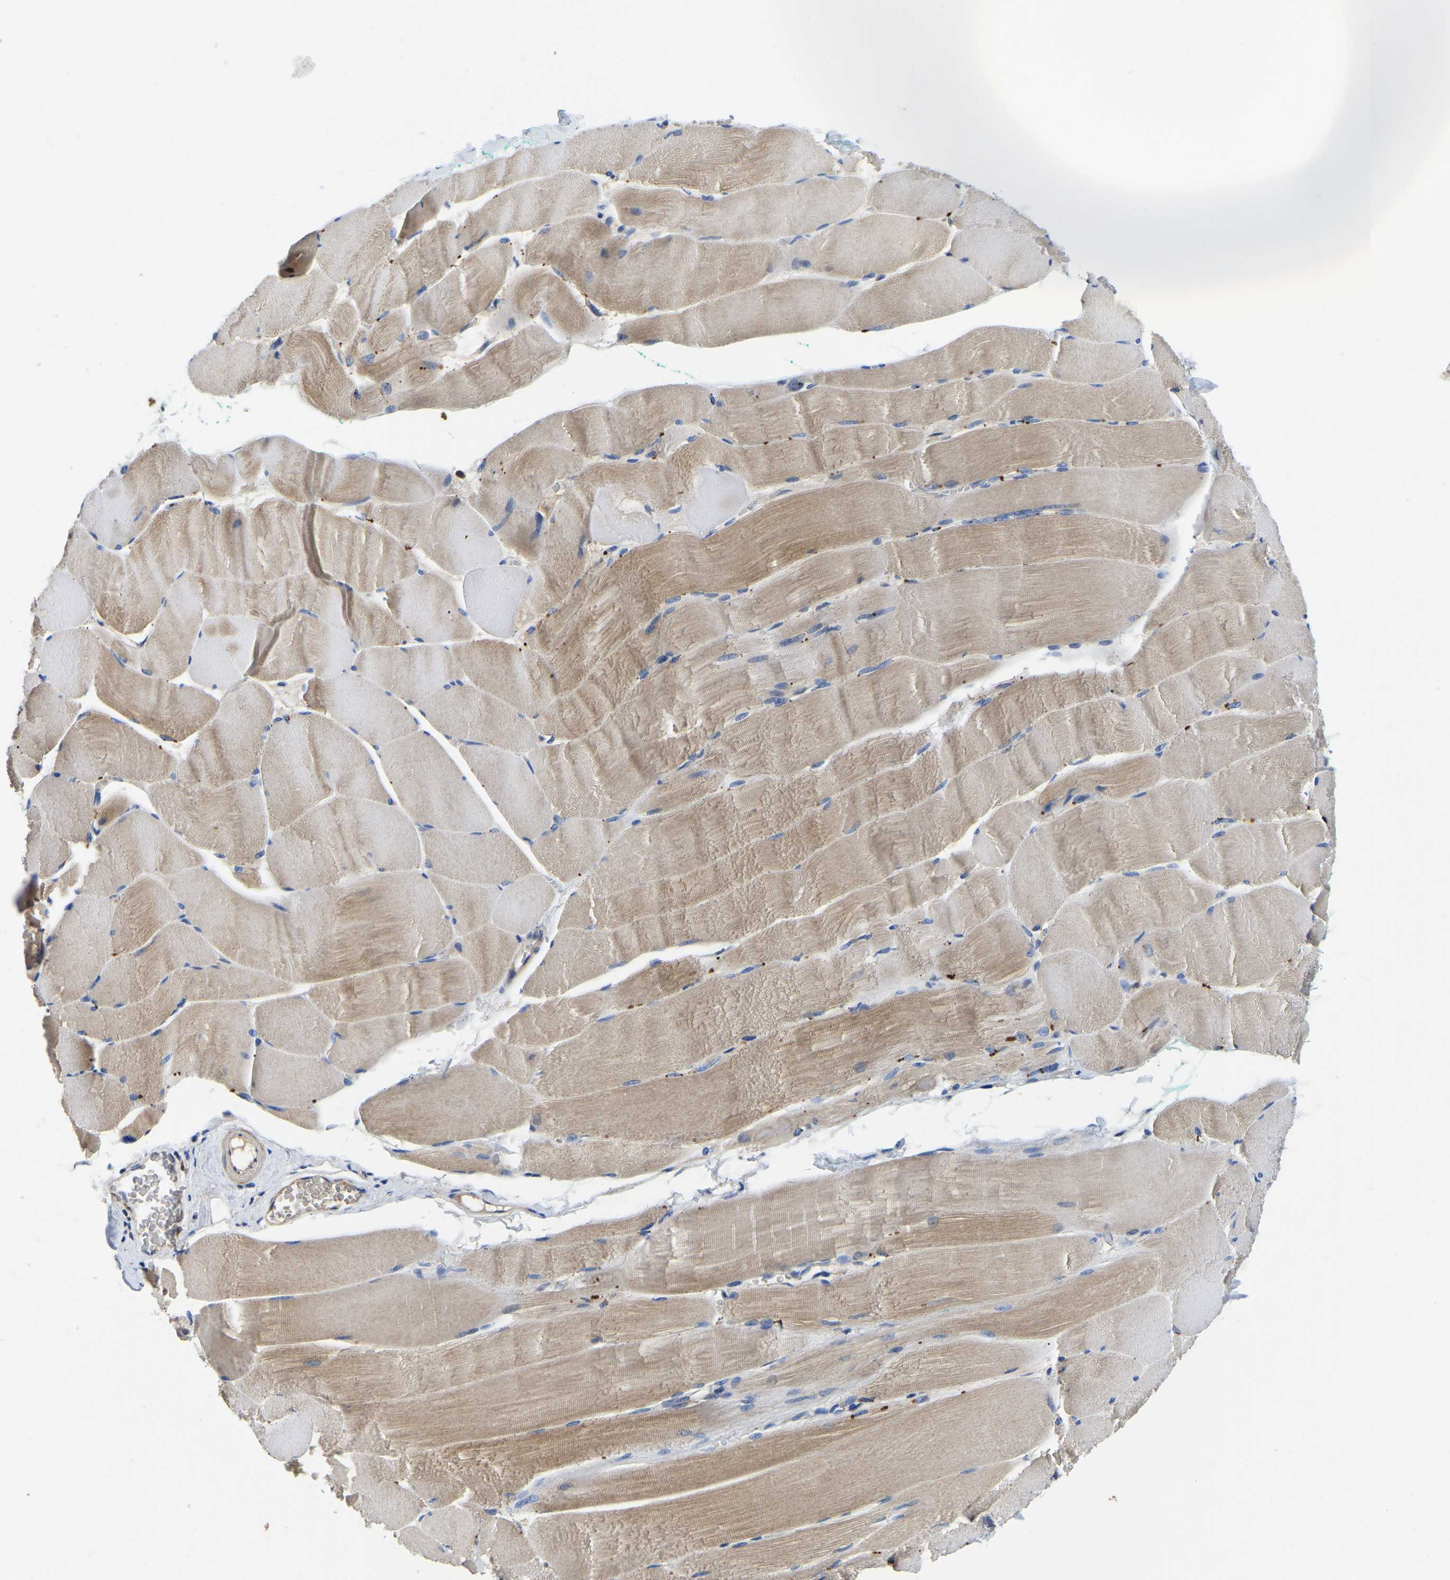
{"staining": {"intensity": "moderate", "quantity": ">75%", "location": "cytoplasmic/membranous"}, "tissue": "skeletal muscle", "cell_type": "Myocytes", "image_type": "normal", "snomed": [{"axis": "morphology", "description": "Normal tissue, NOS"}, {"axis": "morphology", "description": "Squamous cell carcinoma, NOS"}, {"axis": "topography", "description": "Skeletal muscle"}], "caption": "Protein staining demonstrates moderate cytoplasmic/membranous positivity in about >75% of myocytes in normal skeletal muscle.", "gene": "STAT2", "patient": {"sex": "male", "age": 51}}